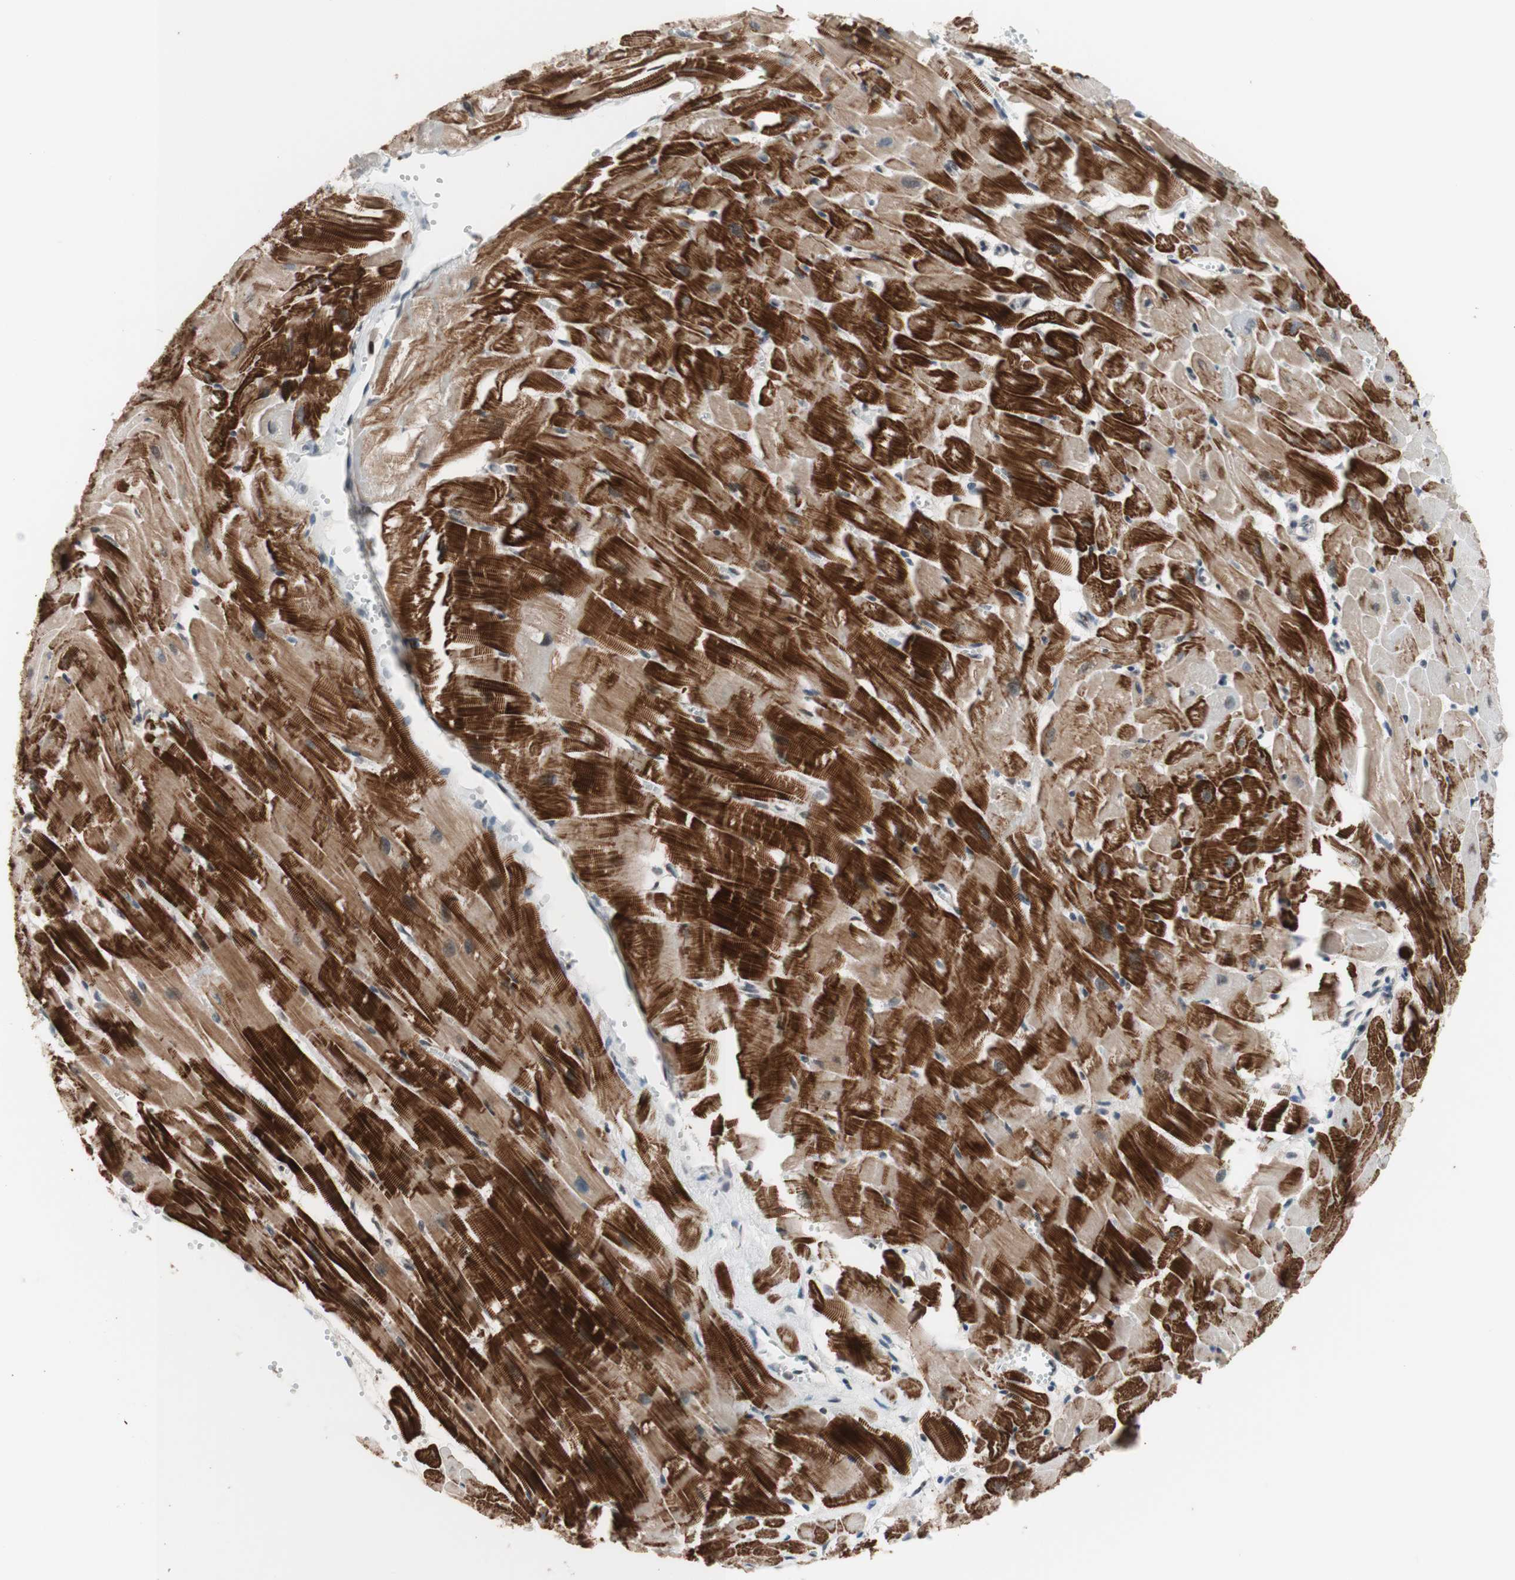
{"staining": {"intensity": "strong", "quantity": ">75%", "location": "cytoplasmic/membranous"}, "tissue": "heart muscle", "cell_type": "Cardiomyocytes", "image_type": "normal", "snomed": [{"axis": "morphology", "description": "Normal tissue, NOS"}, {"axis": "topography", "description": "Heart"}], "caption": "Immunohistochemistry (IHC) of unremarkable heart muscle exhibits high levels of strong cytoplasmic/membranous staining in approximately >75% of cardiomyocytes. (Brightfield microscopy of DAB IHC at high magnification).", "gene": "PRPF19", "patient": {"sex": "female", "age": 19}}